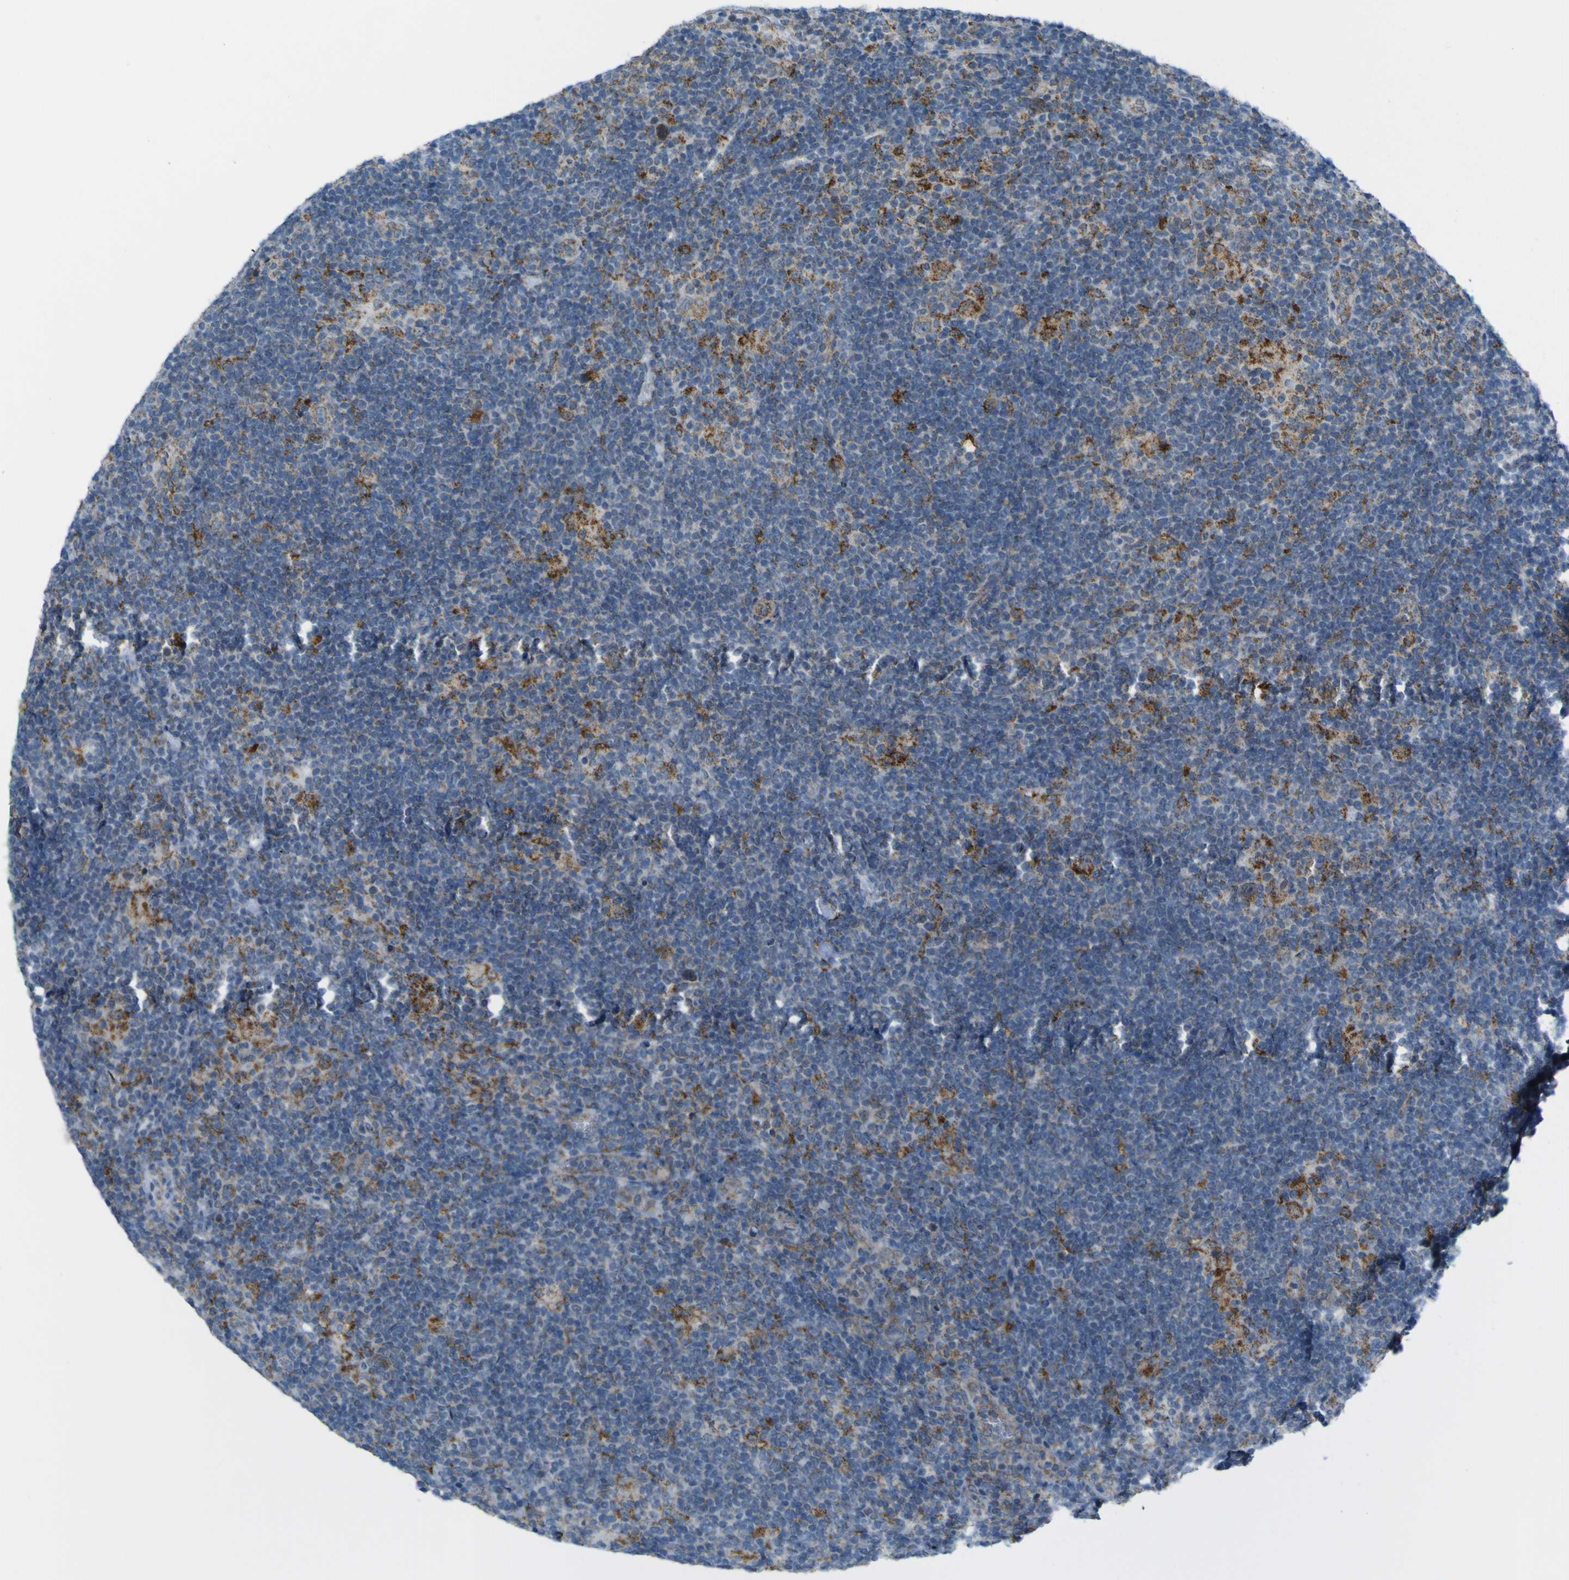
{"staining": {"intensity": "moderate", "quantity": ">75%", "location": "cytoplasmic/membranous"}, "tissue": "lymphoma", "cell_type": "Tumor cells", "image_type": "cancer", "snomed": [{"axis": "morphology", "description": "Hodgkin's disease, NOS"}, {"axis": "topography", "description": "Lymph node"}], "caption": "An IHC micrograph of neoplastic tissue is shown. Protein staining in brown labels moderate cytoplasmic/membranous positivity in lymphoma within tumor cells. (brown staining indicates protein expression, while blue staining denotes nuclei).", "gene": "ACBD5", "patient": {"sex": "female", "age": 57}}